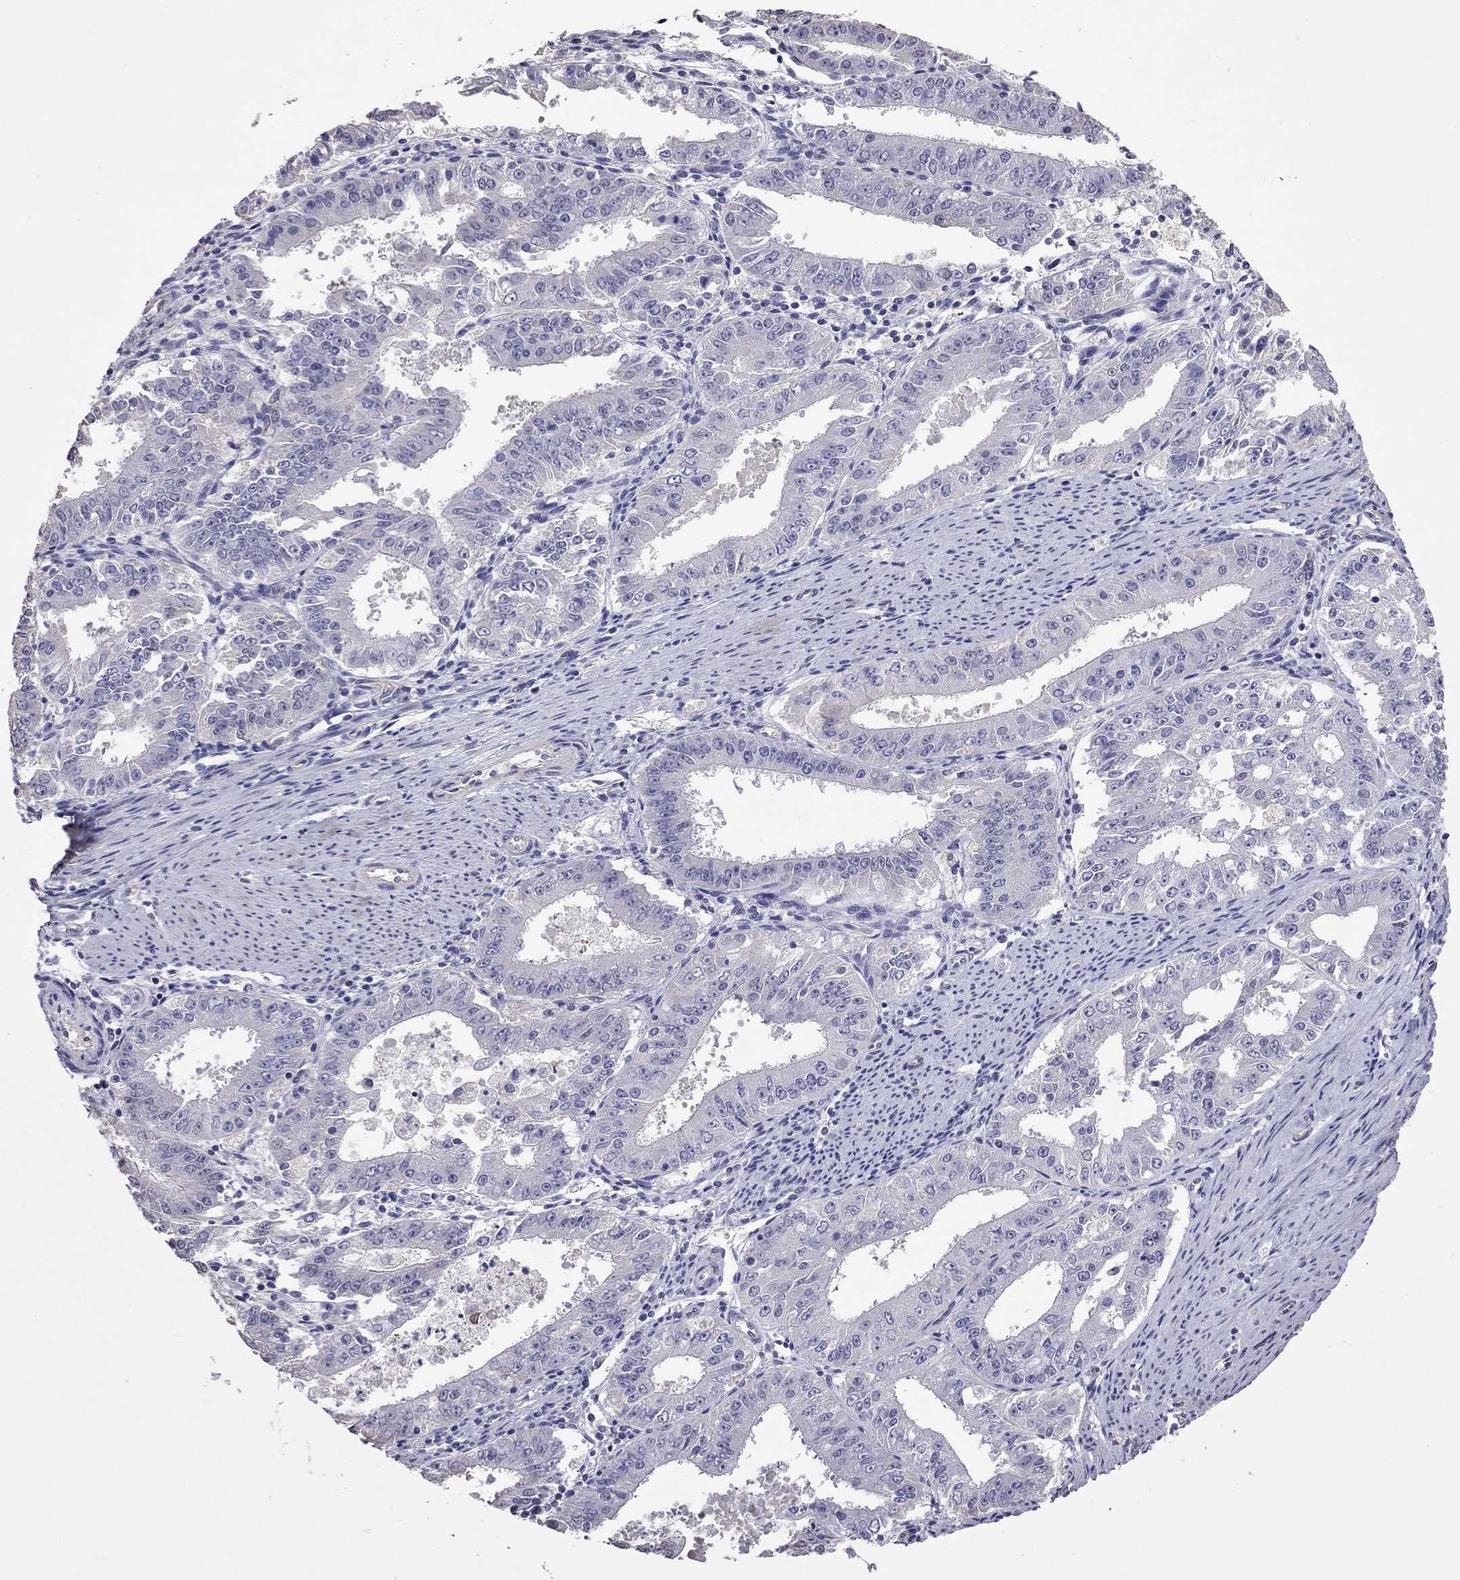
{"staining": {"intensity": "negative", "quantity": "none", "location": "none"}, "tissue": "ovarian cancer", "cell_type": "Tumor cells", "image_type": "cancer", "snomed": [{"axis": "morphology", "description": "Carcinoma, endometroid"}, {"axis": "topography", "description": "Ovary"}], "caption": "An immunohistochemistry micrograph of ovarian cancer is shown. There is no staining in tumor cells of ovarian cancer. Nuclei are stained in blue.", "gene": "FEZ1", "patient": {"sex": "female", "age": 42}}